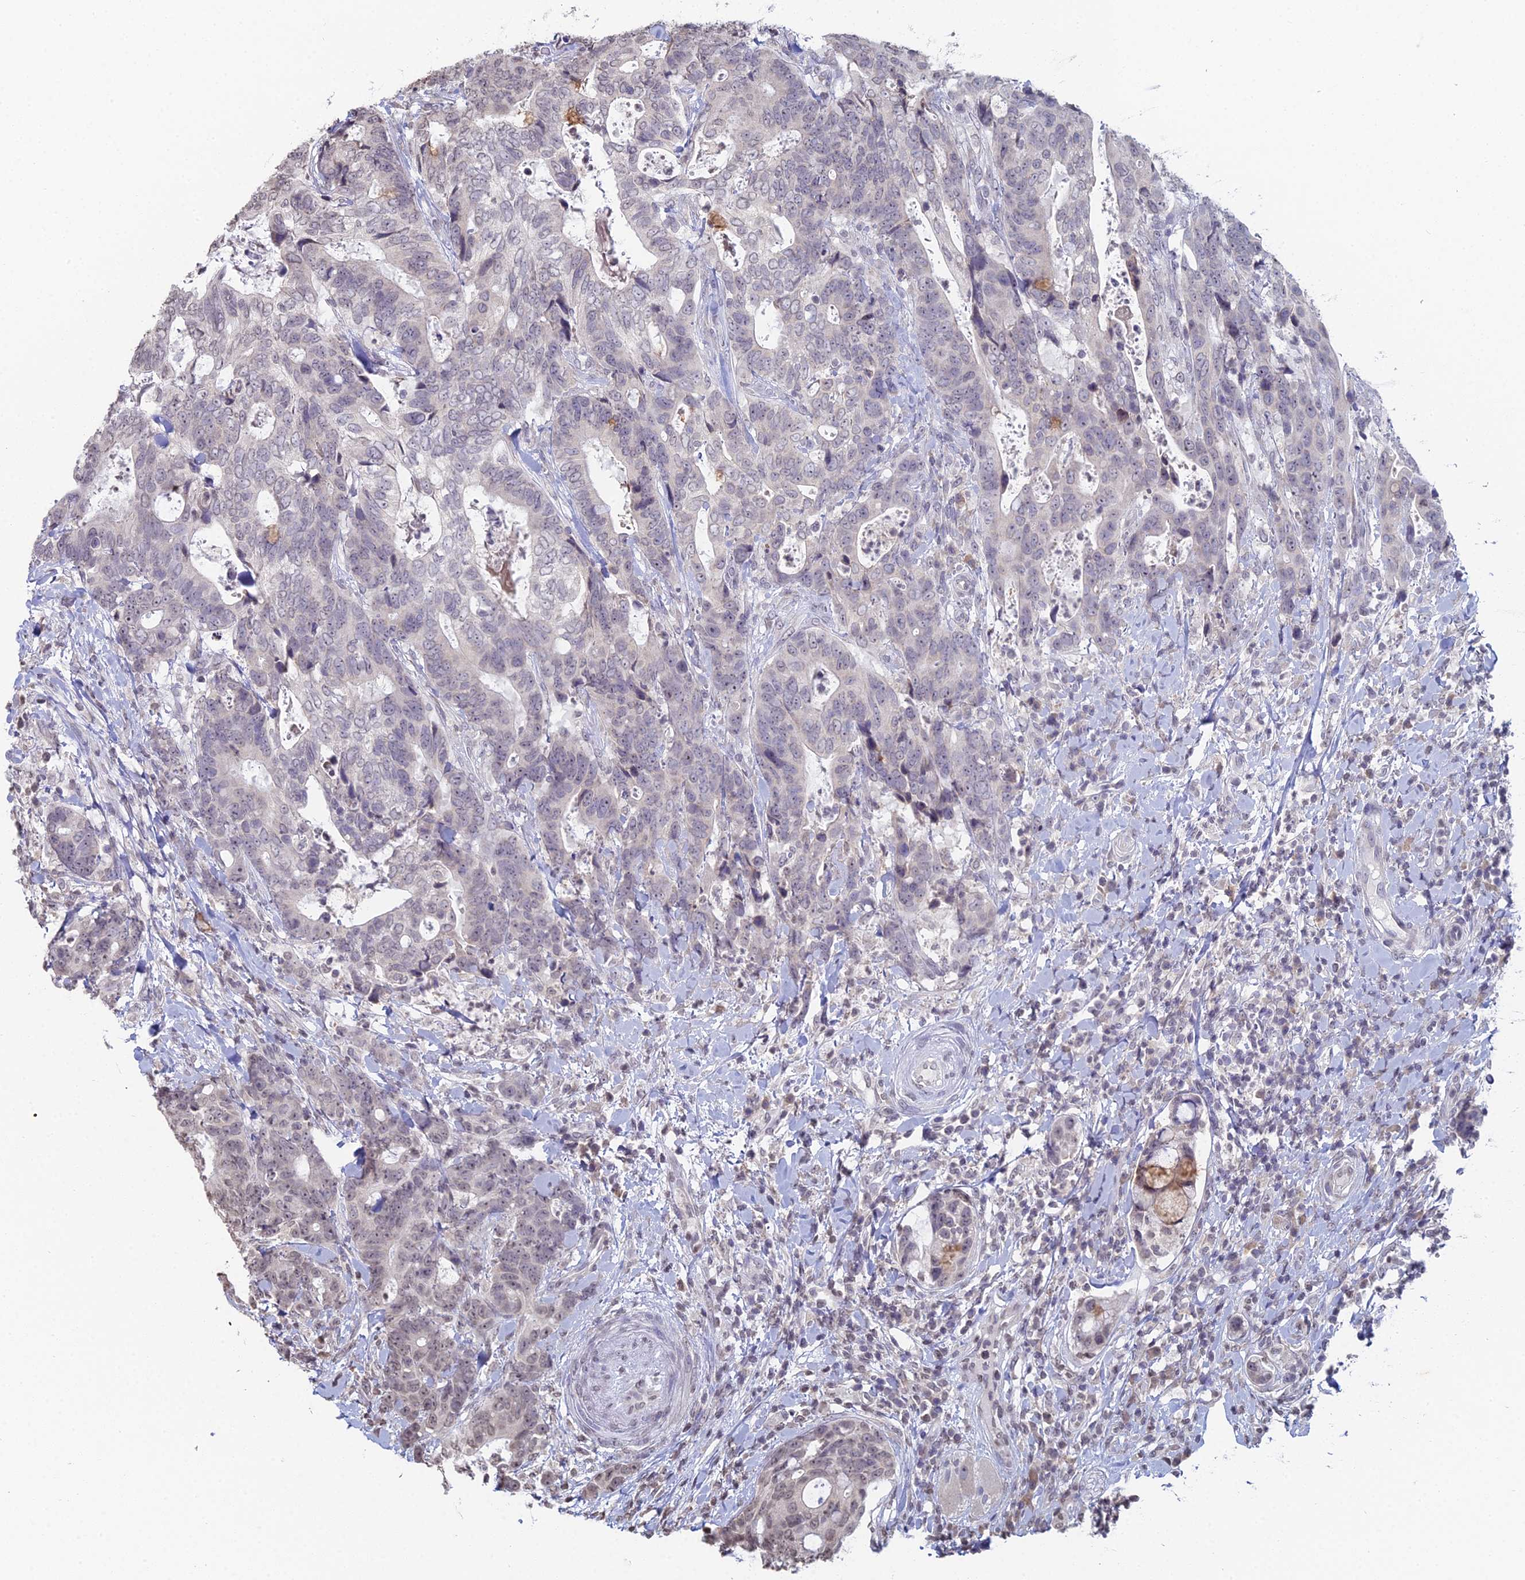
{"staining": {"intensity": "weak", "quantity": "<25%", "location": "nuclear"}, "tissue": "colorectal cancer", "cell_type": "Tumor cells", "image_type": "cancer", "snomed": [{"axis": "morphology", "description": "Adenocarcinoma, NOS"}, {"axis": "topography", "description": "Colon"}], "caption": "DAB immunohistochemical staining of colorectal cancer displays no significant staining in tumor cells. Brightfield microscopy of immunohistochemistry (IHC) stained with DAB (brown) and hematoxylin (blue), captured at high magnification.", "gene": "PRR22", "patient": {"sex": "female", "age": 82}}